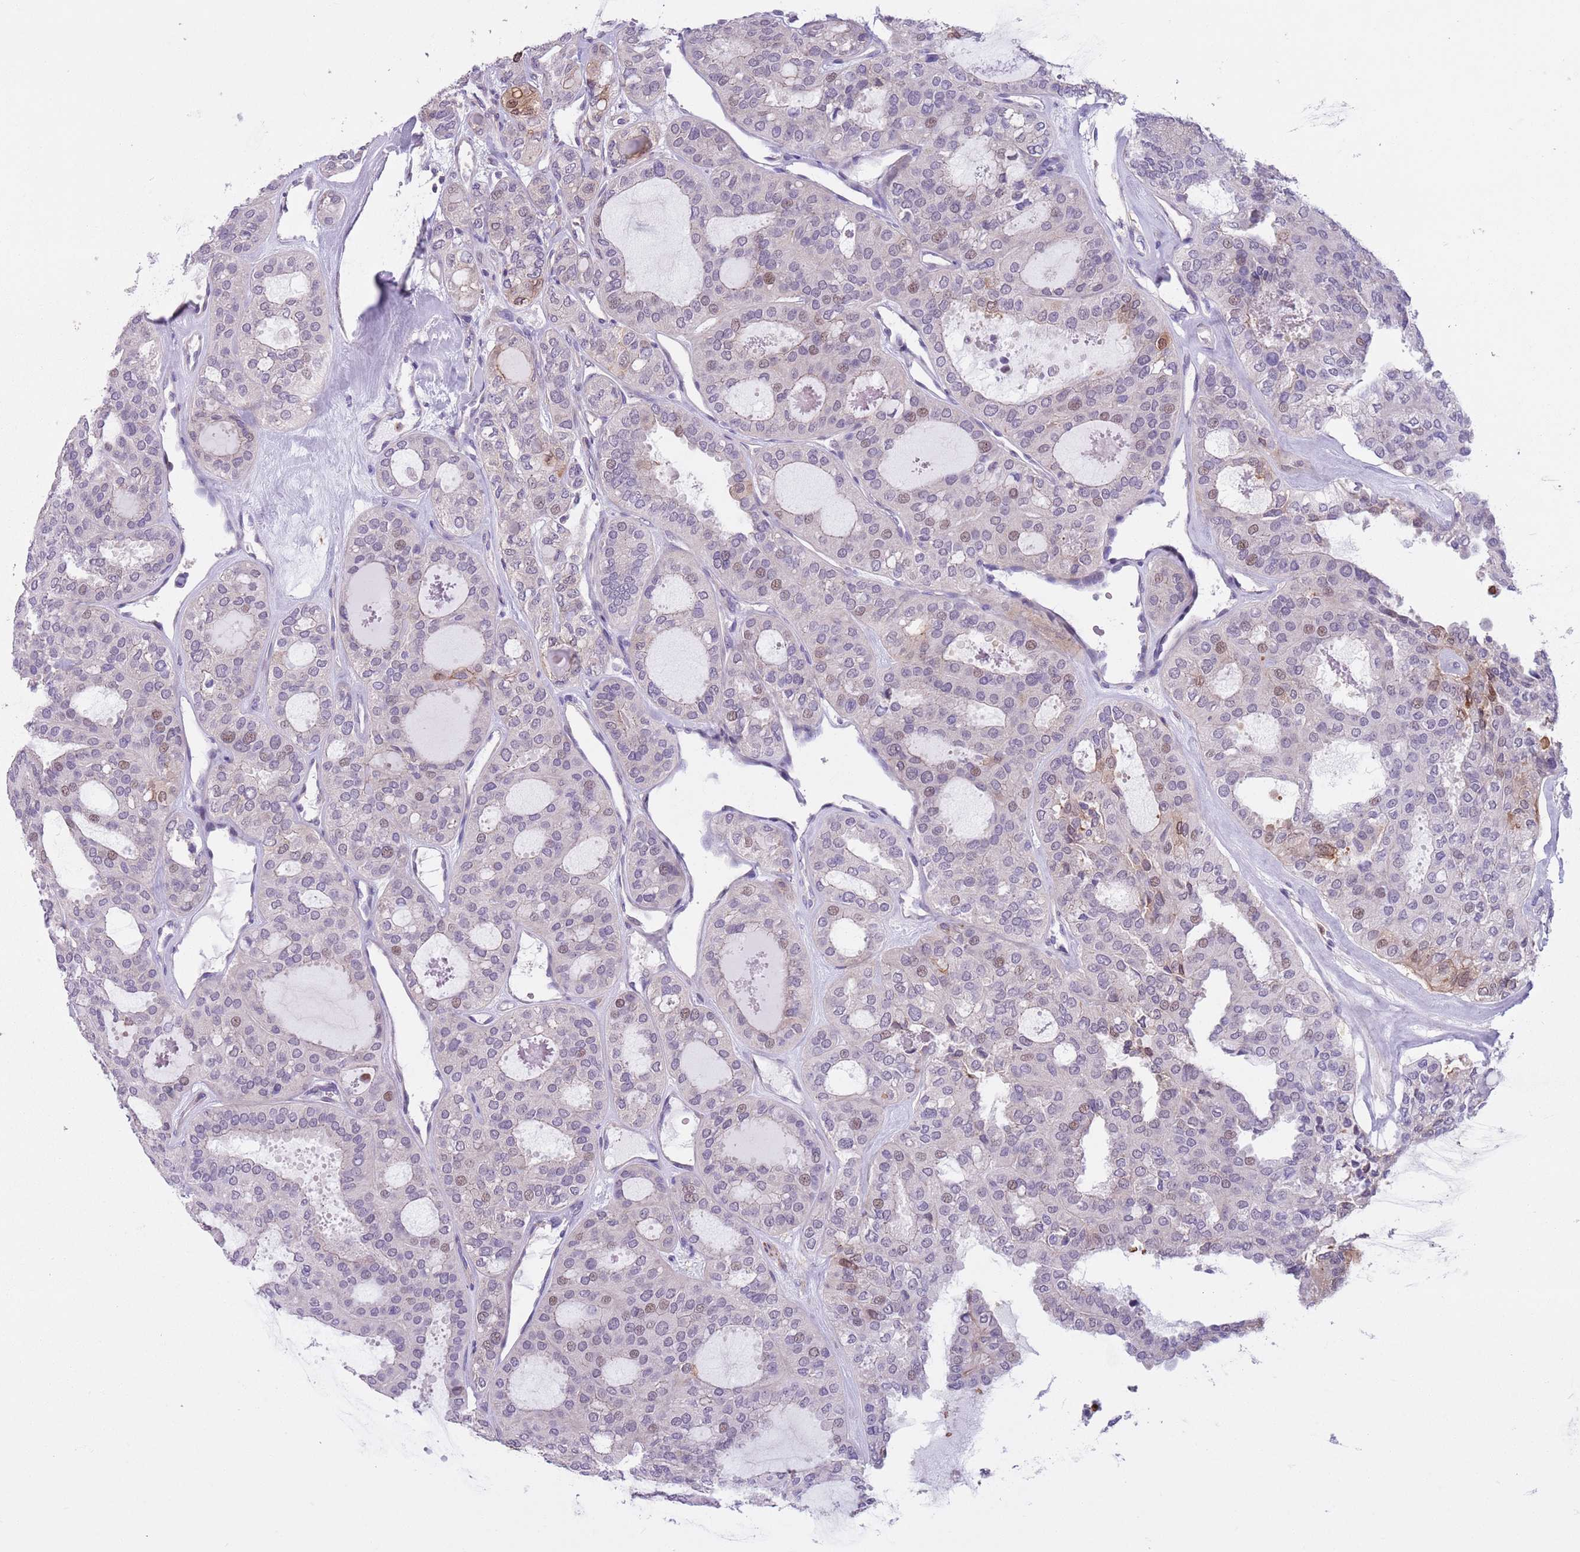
{"staining": {"intensity": "moderate", "quantity": "<25%", "location": "cytoplasmic/membranous,nuclear"}, "tissue": "thyroid cancer", "cell_type": "Tumor cells", "image_type": "cancer", "snomed": [{"axis": "morphology", "description": "Follicular adenoma carcinoma, NOS"}, {"axis": "topography", "description": "Thyroid gland"}], "caption": "Moderate cytoplasmic/membranous and nuclear protein staining is seen in about <25% of tumor cells in follicular adenoma carcinoma (thyroid). (DAB = brown stain, brightfield microscopy at high magnification).", "gene": "JAML", "patient": {"sex": "male", "age": 75}}